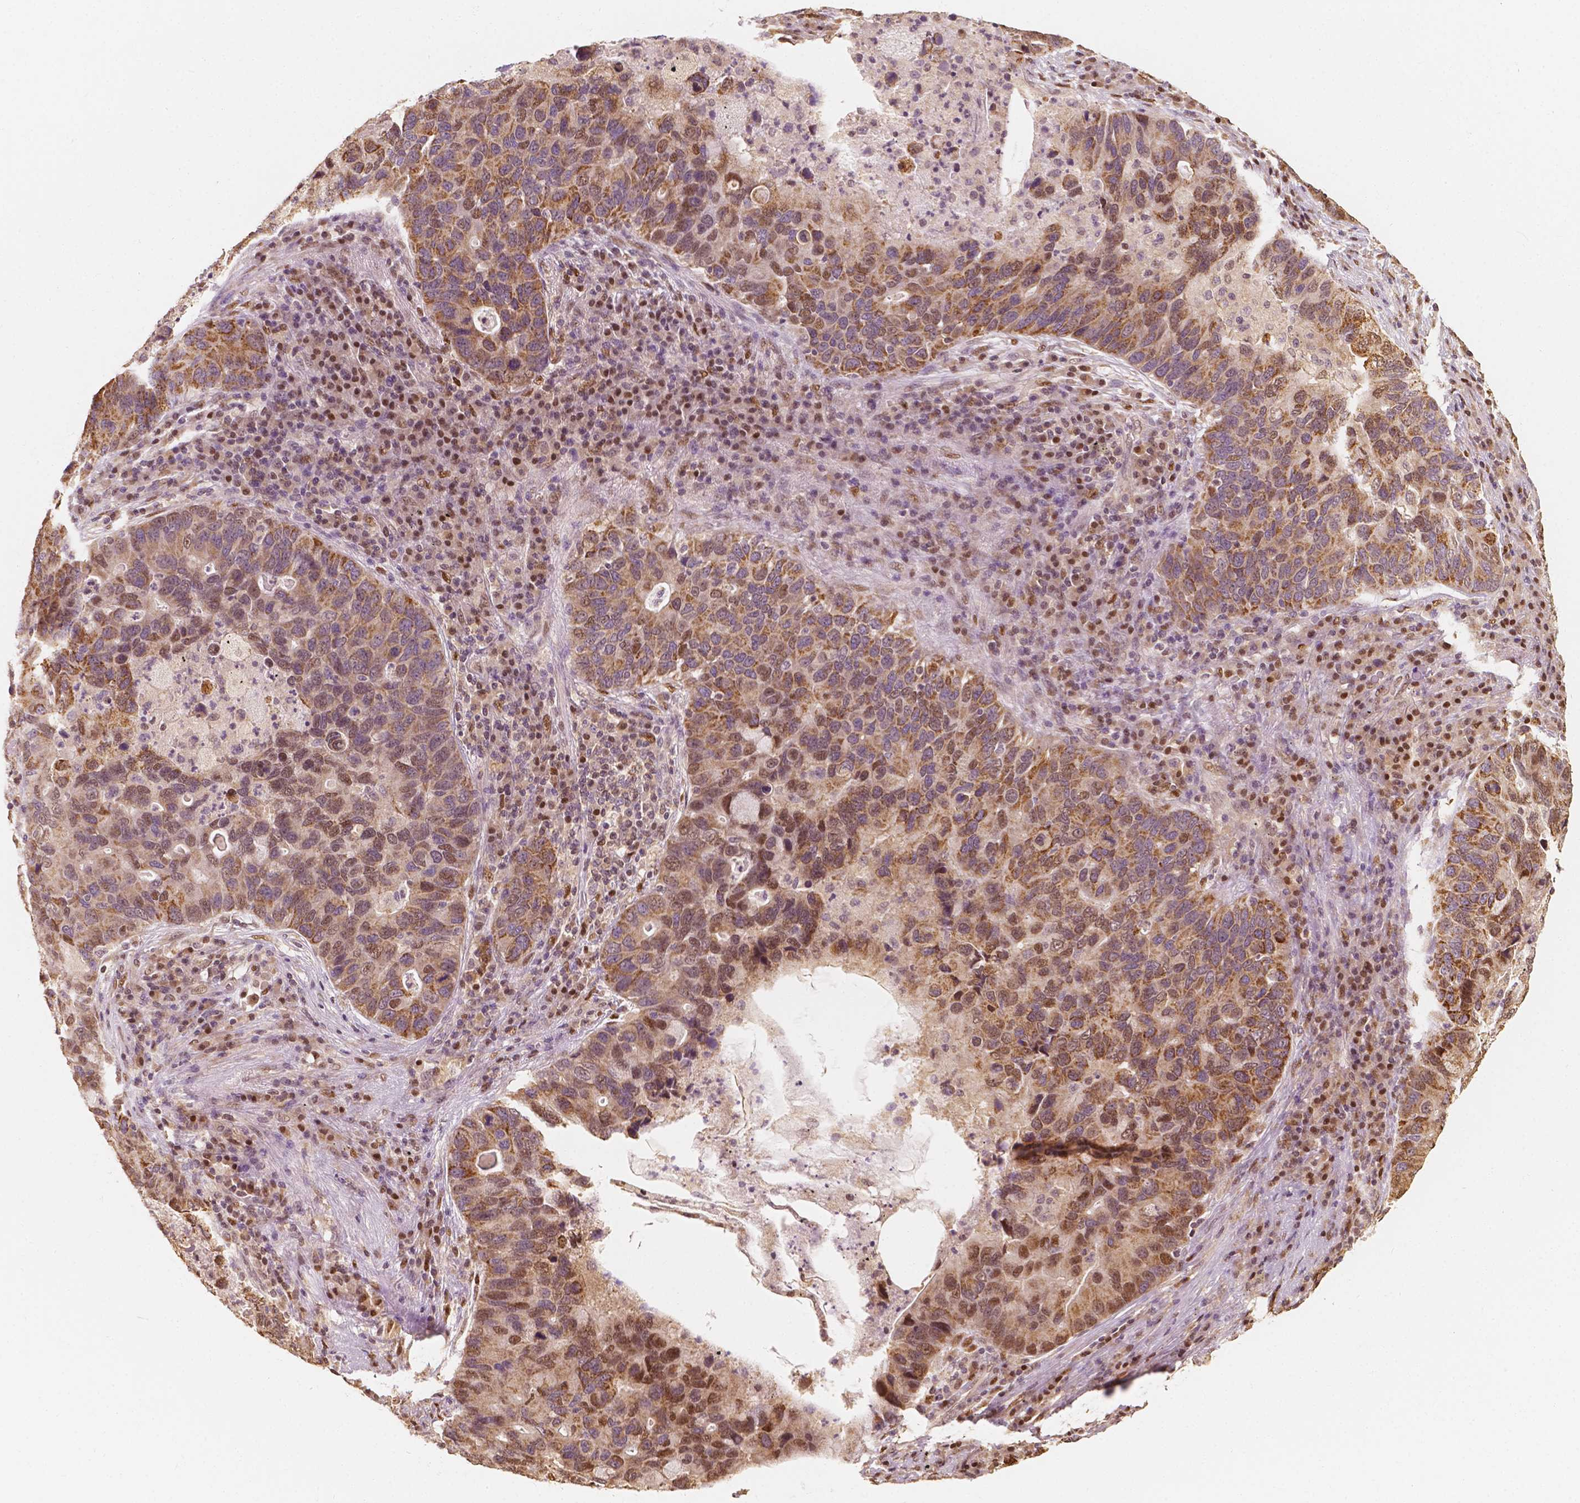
{"staining": {"intensity": "moderate", "quantity": "25%-75%", "location": "cytoplasmic/membranous,nuclear"}, "tissue": "lung cancer", "cell_type": "Tumor cells", "image_type": "cancer", "snomed": [{"axis": "morphology", "description": "Adenocarcinoma, NOS"}, {"axis": "morphology", "description": "Adenocarcinoma, metastatic, NOS"}, {"axis": "topography", "description": "Lymph node"}, {"axis": "topography", "description": "Lung"}], "caption": "Protein staining of adenocarcinoma (lung) tissue shows moderate cytoplasmic/membranous and nuclear staining in about 25%-75% of tumor cells.", "gene": "TBC1D17", "patient": {"sex": "female", "age": 54}}